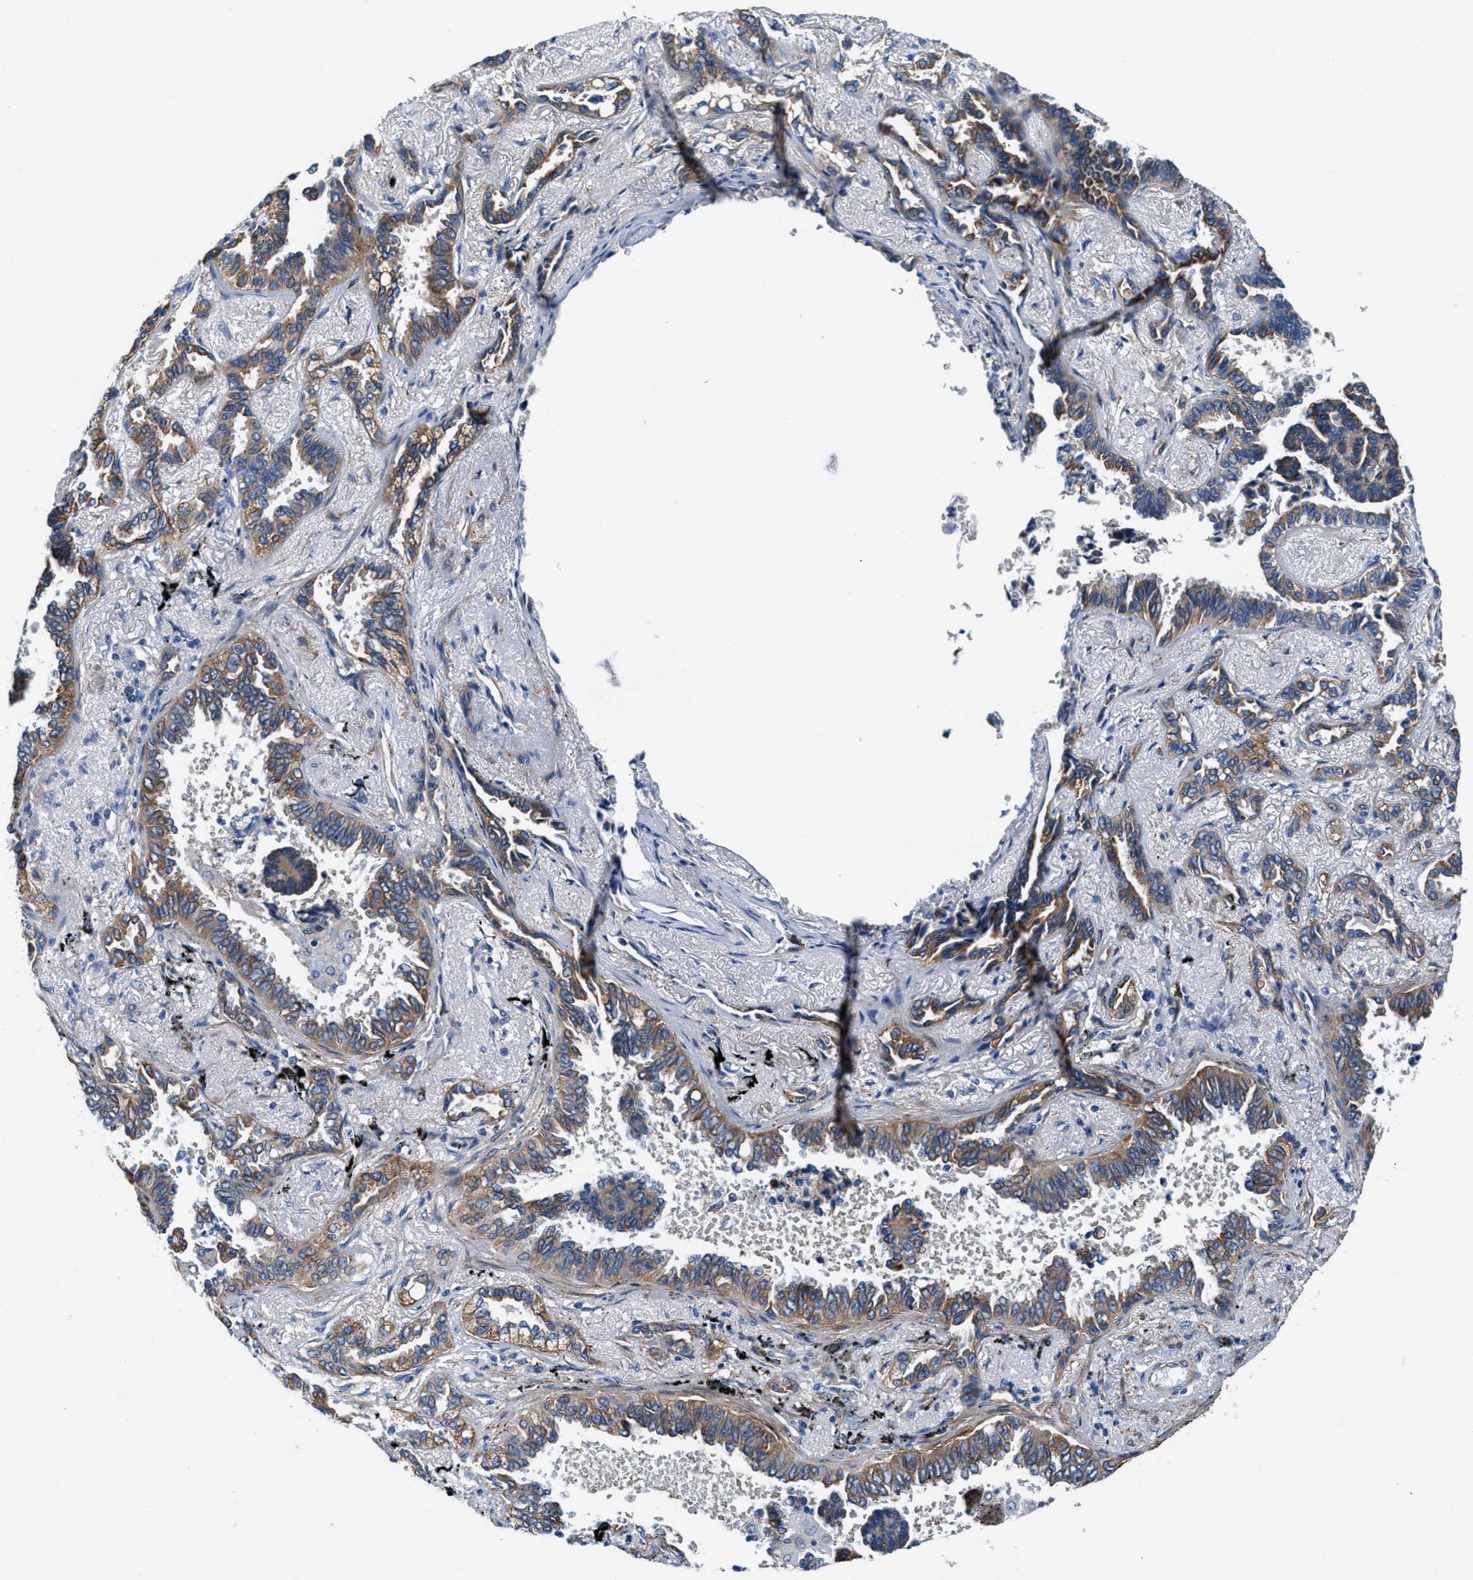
{"staining": {"intensity": "moderate", "quantity": "25%-75%", "location": "cytoplasmic/membranous"}, "tissue": "lung cancer", "cell_type": "Tumor cells", "image_type": "cancer", "snomed": [{"axis": "morphology", "description": "Adenocarcinoma, NOS"}, {"axis": "topography", "description": "Lung"}], "caption": "Lung cancer (adenocarcinoma) stained with DAB (3,3'-diaminobenzidine) immunohistochemistry (IHC) demonstrates medium levels of moderate cytoplasmic/membranous staining in approximately 25%-75% of tumor cells.", "gene": "PARG", "patient": {"sex": "male", "age": 59}}